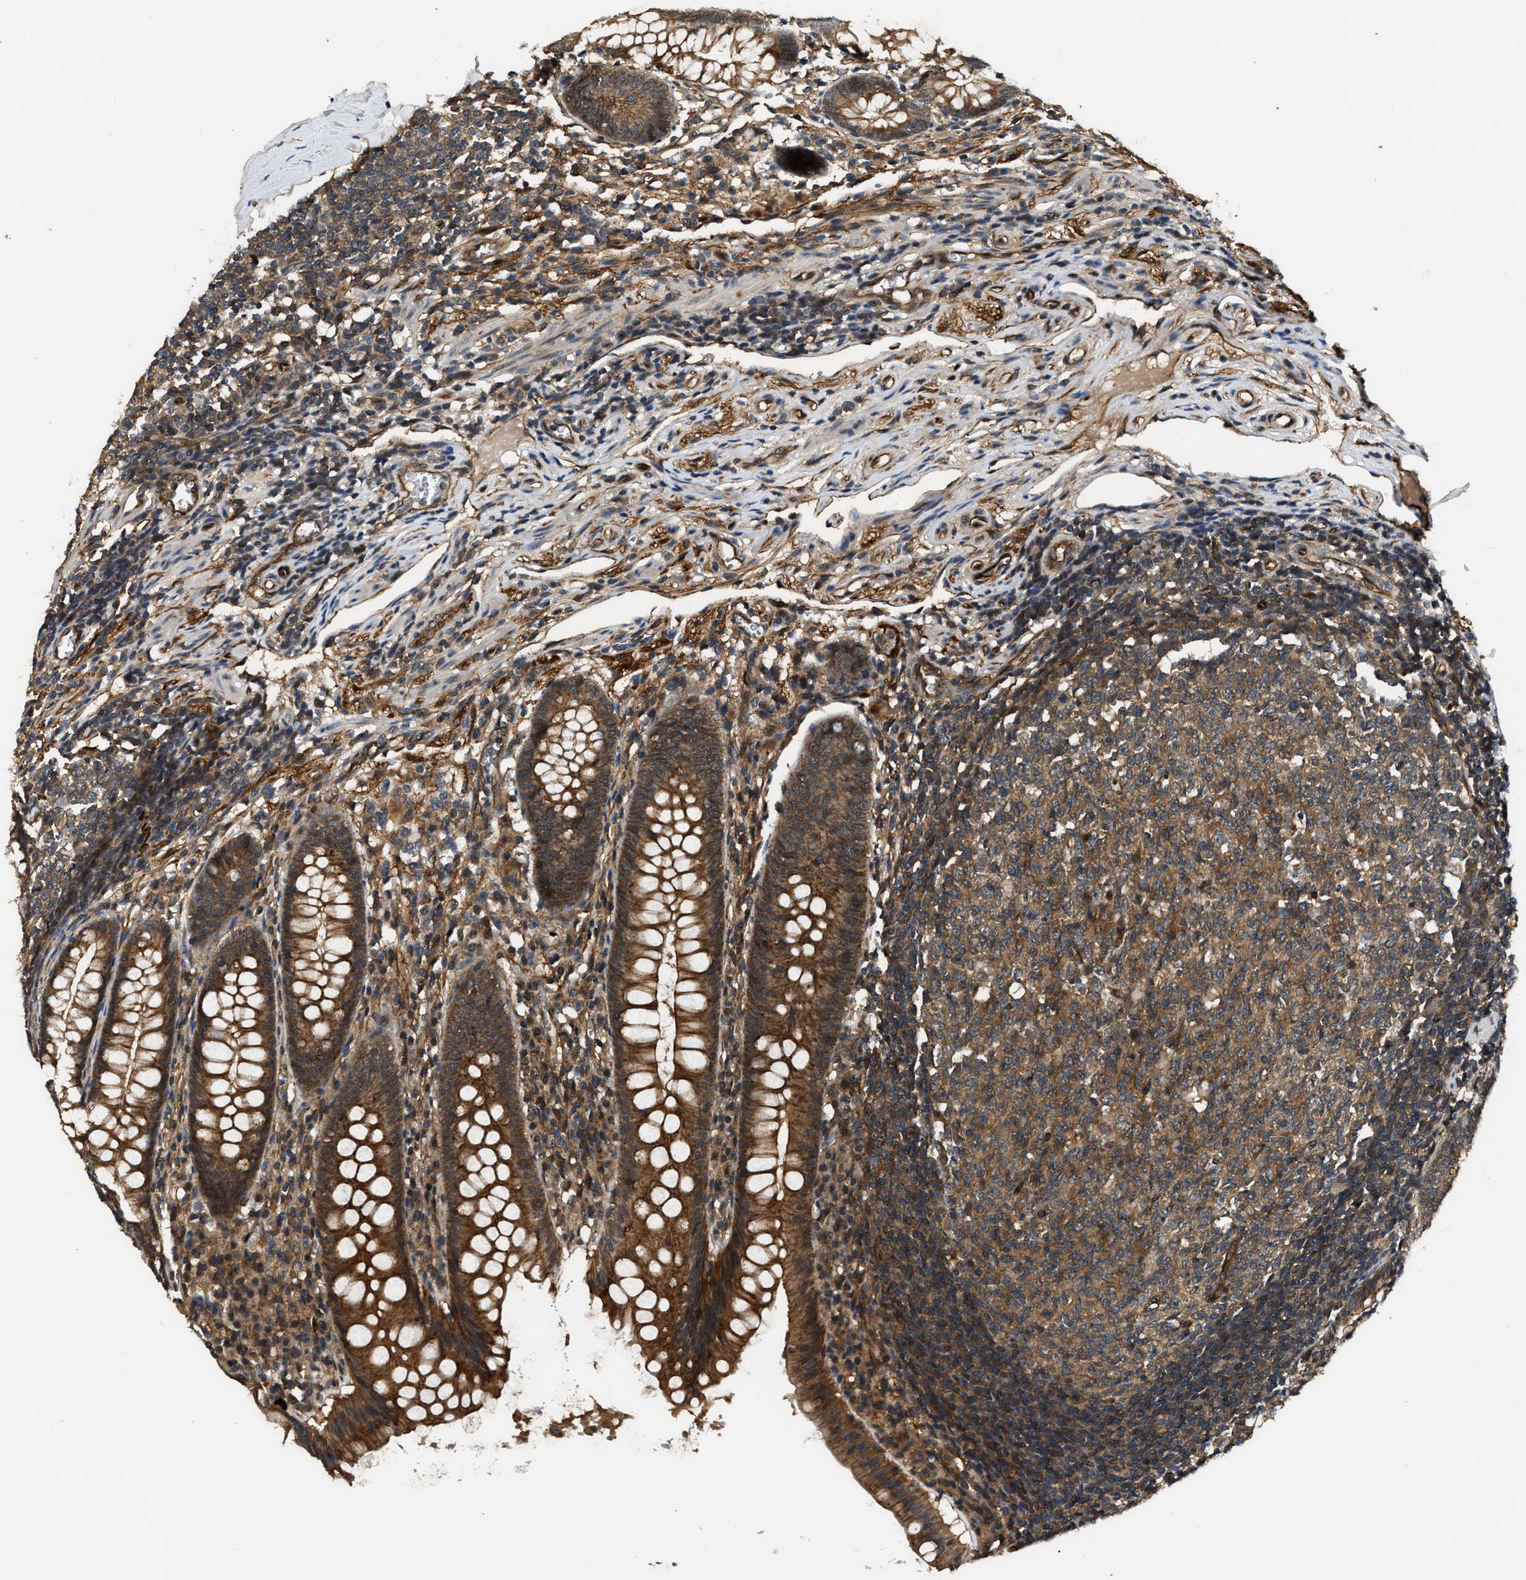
{"staining": {"intensity": "strong", "quantity": ">75%", "location": "cytoplasmic/membranous"}, "tissue": "appendix", "cell_type": "Glandular cells", "image_type": "normal", "snomed": [{"axis": "morphology", "description": "Normal tissue, NOS"}, {"axis": "topography", "description": "Appendix"}], "caption": "A high-resolution micrograph shows immunohistochemistry staining of unremarkable appendix, which shows strong cytoplasmic/membranous positivity in approximately >75% of glandular cells.", "gene": "COPS2", "patient": {"sex": "male", "age": 56}}